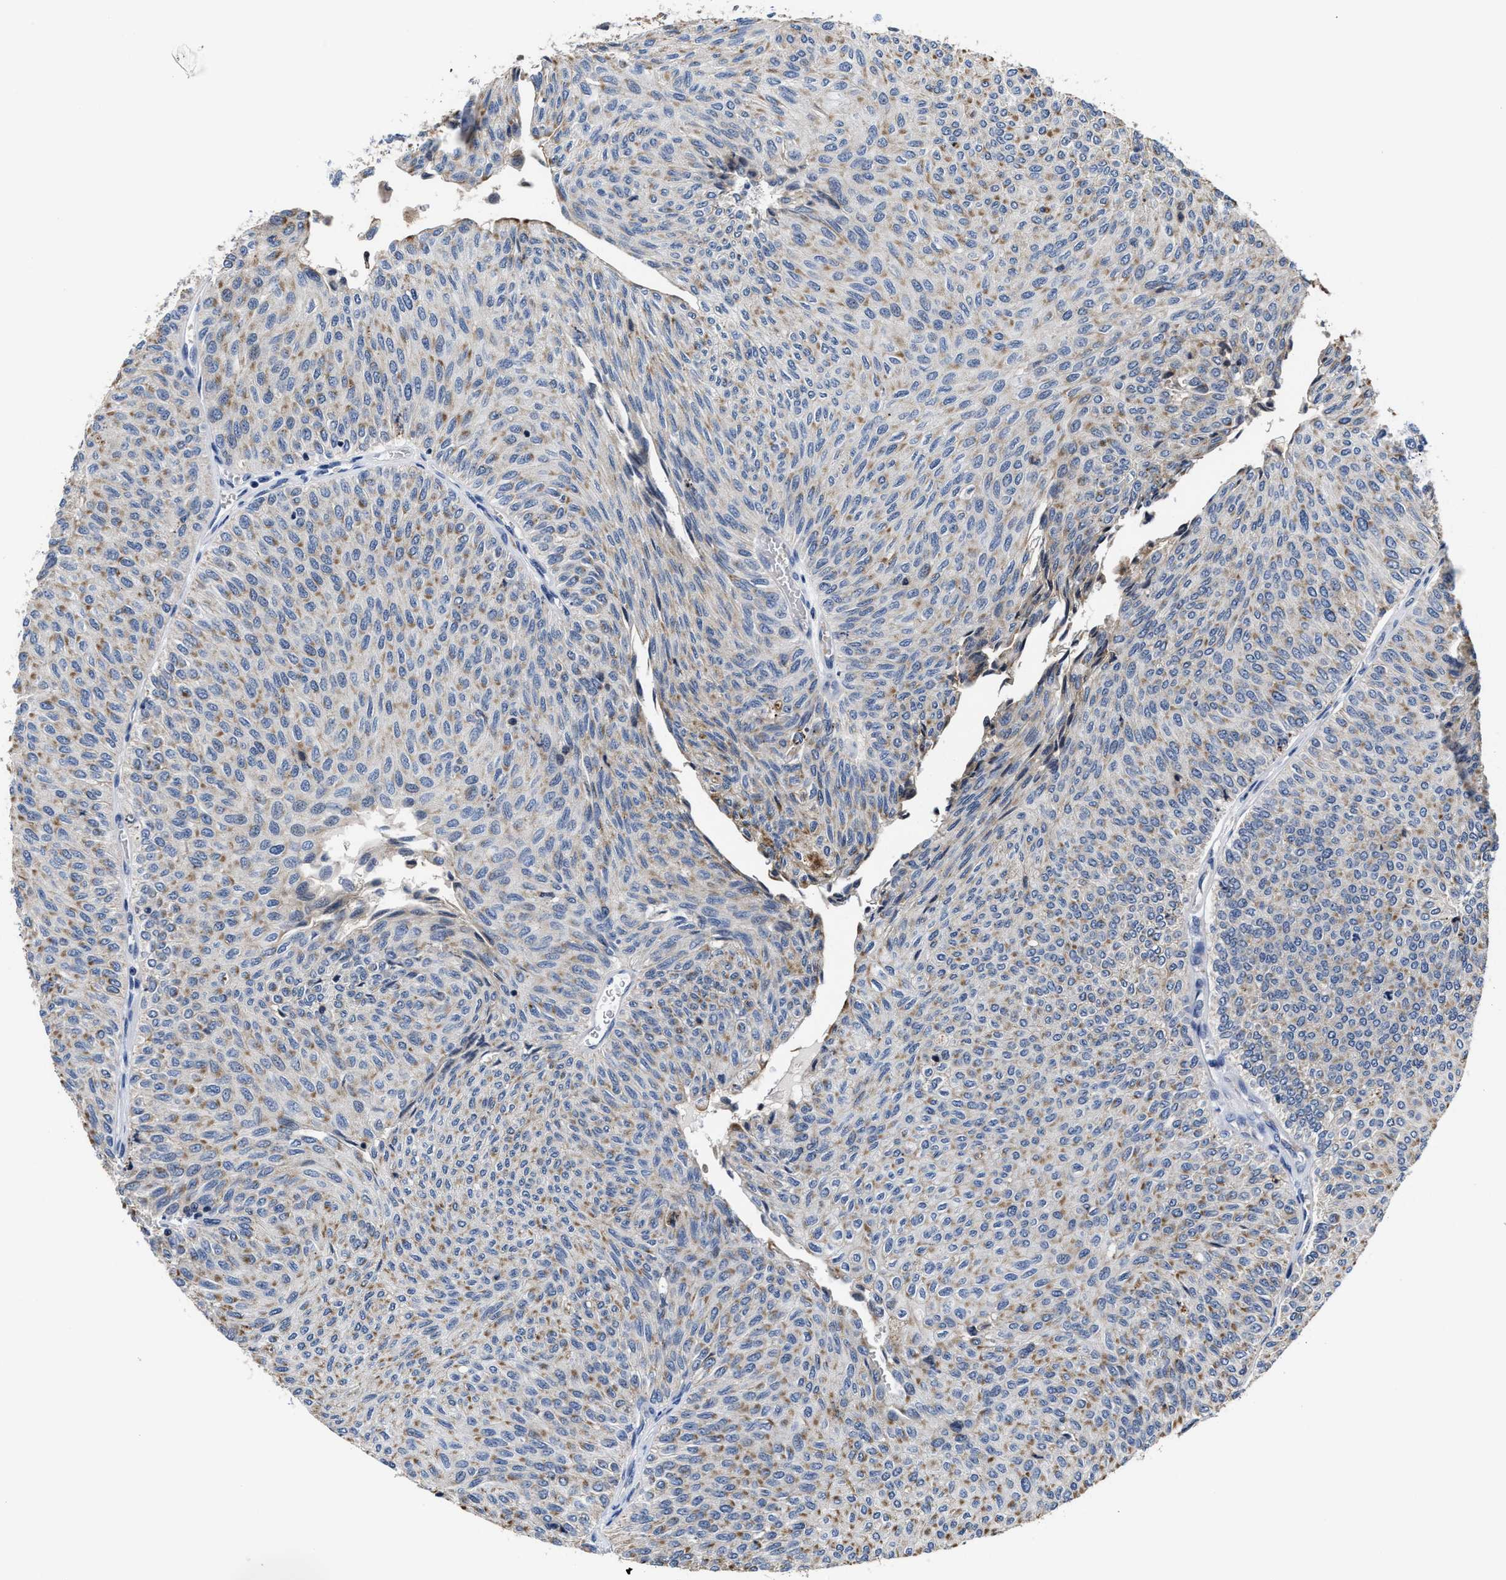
{"staining": {"intensity": "moderate", "quantity": "25%-75%", "location": "cytoplasmic/membranous"}, "tissue": "urothelial cancer", "cell_type": "Tumor cells", "image_type": "cancer", "snomed": [{"axis": "morphology", "description": "Urothelial carcinoma, Low grade"}, {"axis": "topography", "description": "Urinary bladder"}], "caption": "Low-grade urothelial carcinoma stained with a brown dye displays moderate cytoplasmic/membranous positive staining in approximately 25%-75% of tumor cells.", "gene": "GHITM", "patient": {"sex": "male", "age": 78}}